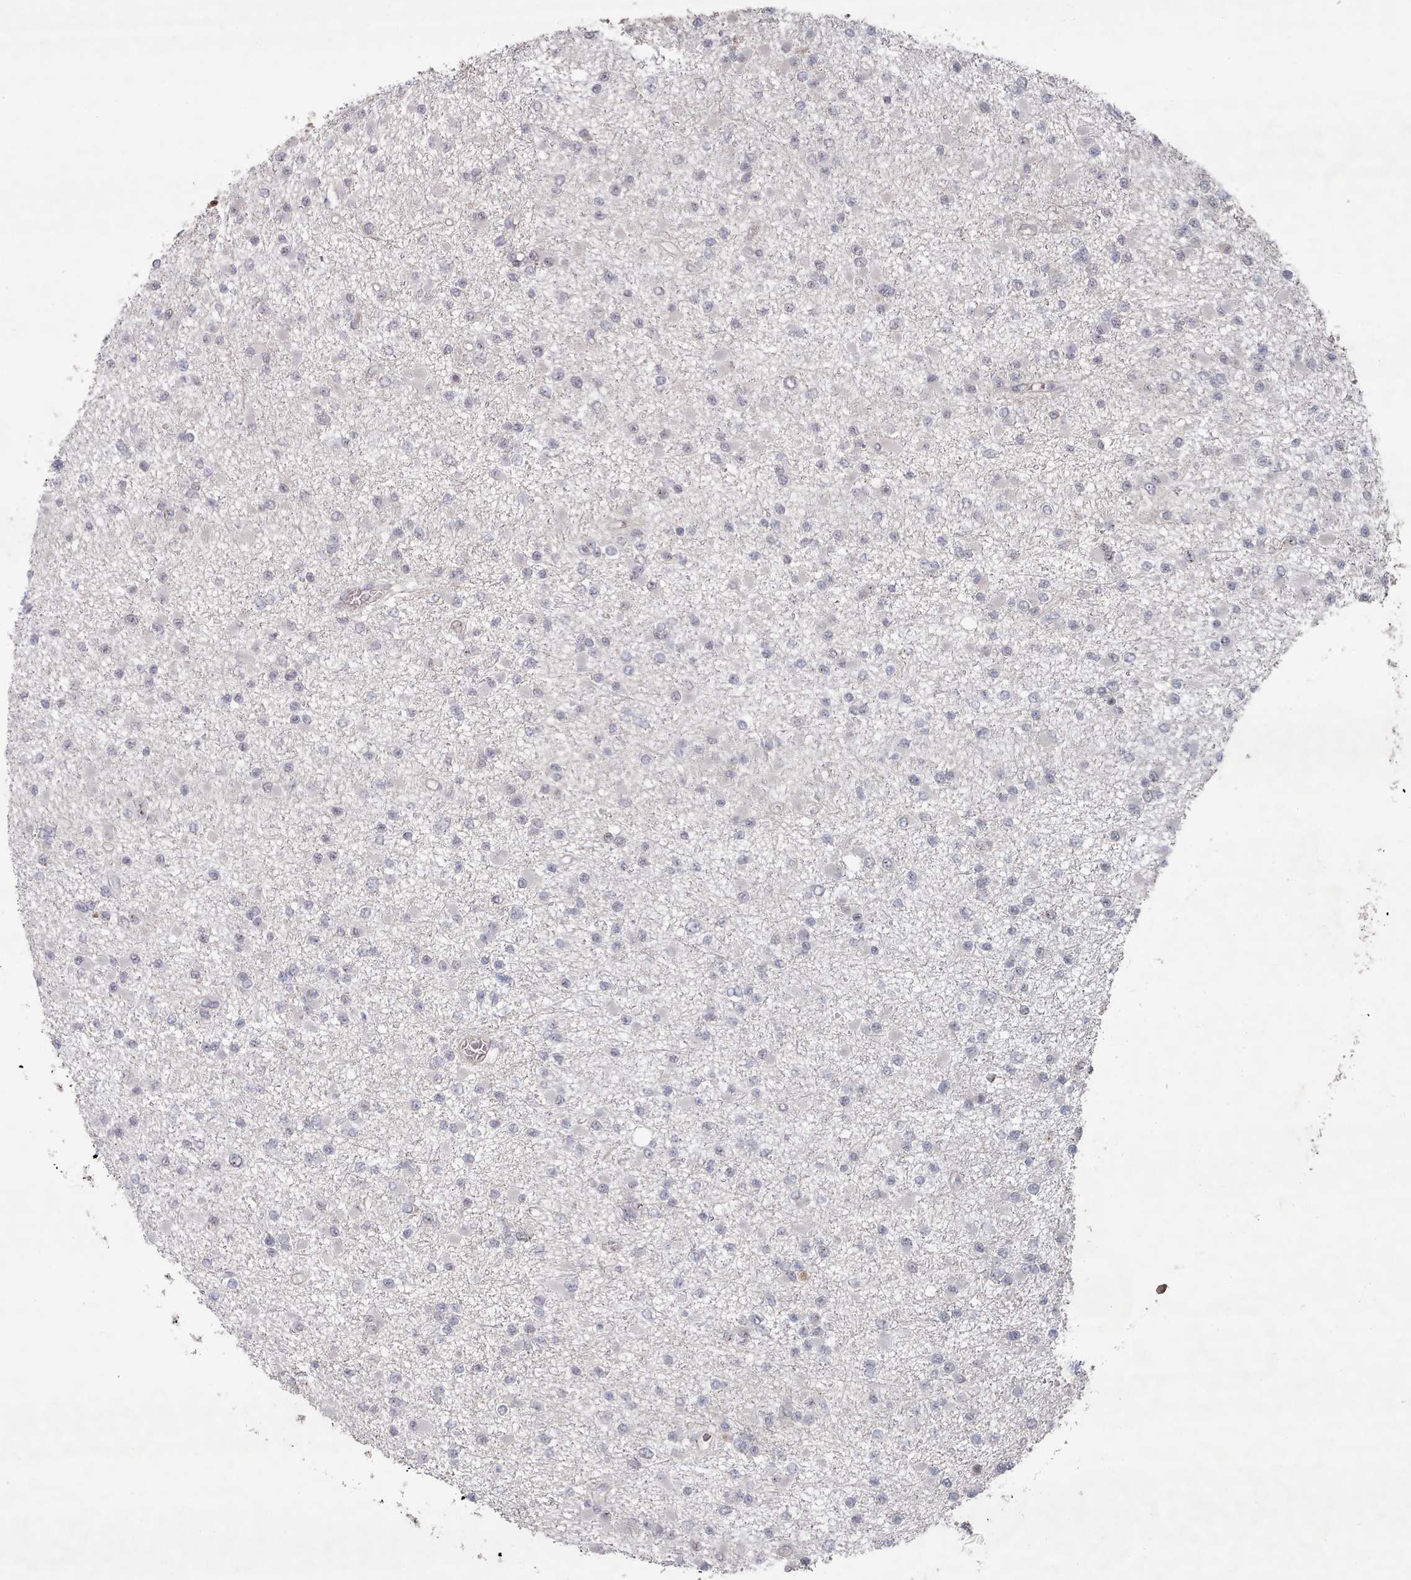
{"staining": {"intensity": "negative", "quantity": "none", "location": "none"}, "tissue": "glioma", "cell_type": "Tumor cells", "image_type": "cancer", "snomed": [{"axis": "morphology", "description": "Glioma, malignant, Low grade"}, {"axis": "topography", "description": "Brain"}], "caption": "A histopathology image of low-grade glioma (malignant) stained for a protein displays no brown staining in tumor cells. (Immunohistochemistry, brightfield microscopy, high magnification).", "gene": "CPSF4", "patient": {"sex": "female", "age": 22}}